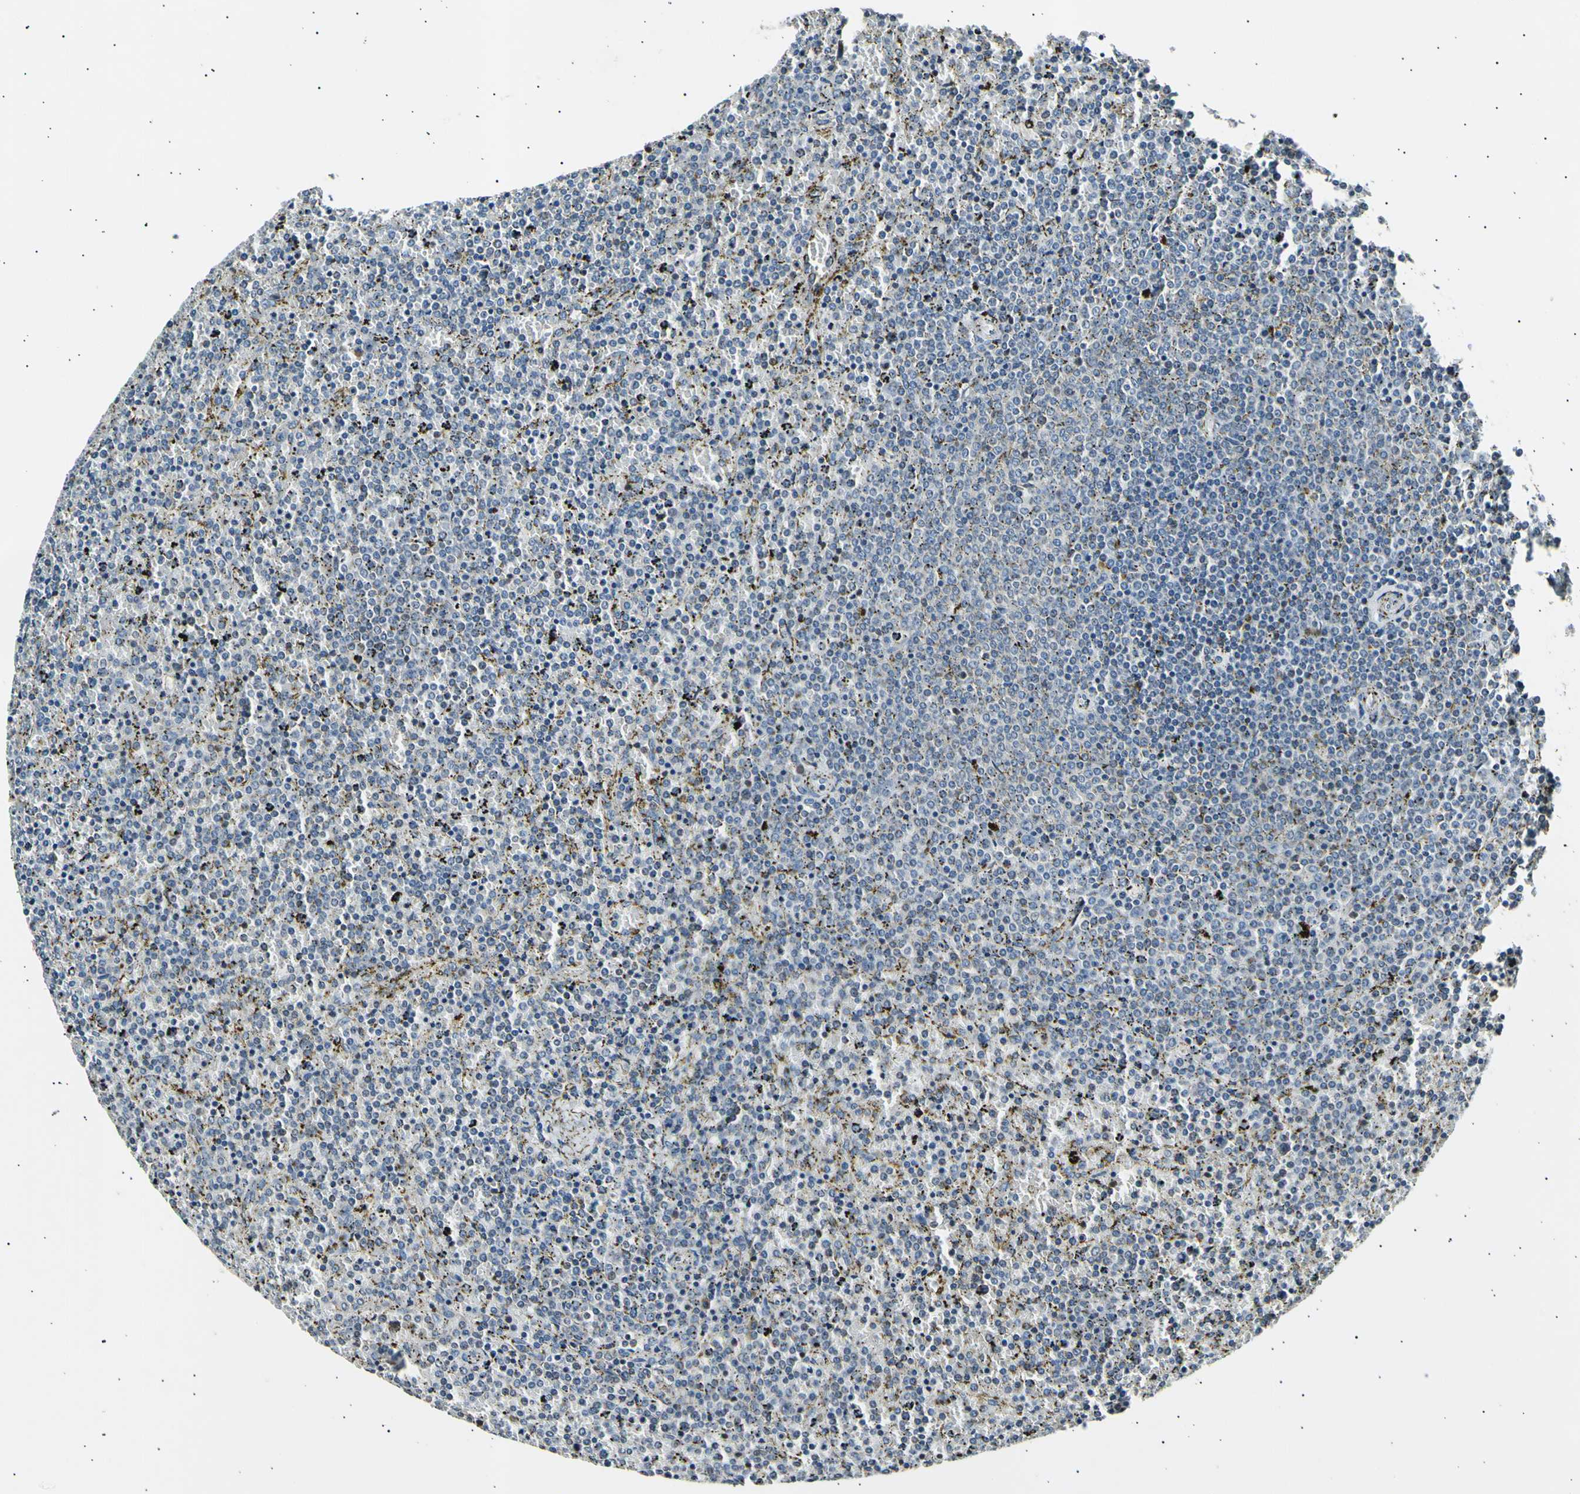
{"staining": {"intensity": "negative", "quantity": "none", "location": "none"}, "tissue": "lymphoma", "cell_type": "Tumor cells", "image_type": "cancer", "snomed": [{"axis": "morphology", "description": "Malignant lymphoma, non-Hodgkin's type, Low grade"}, {"axis": "topography", "description": "Spleen"}], "caption": "This is a histopathology image of IHC staining of lymphoma, which shows no staining in tumor cells.", "gene": "ITGA6", "patient": {"sex": "female", "age": 77}}